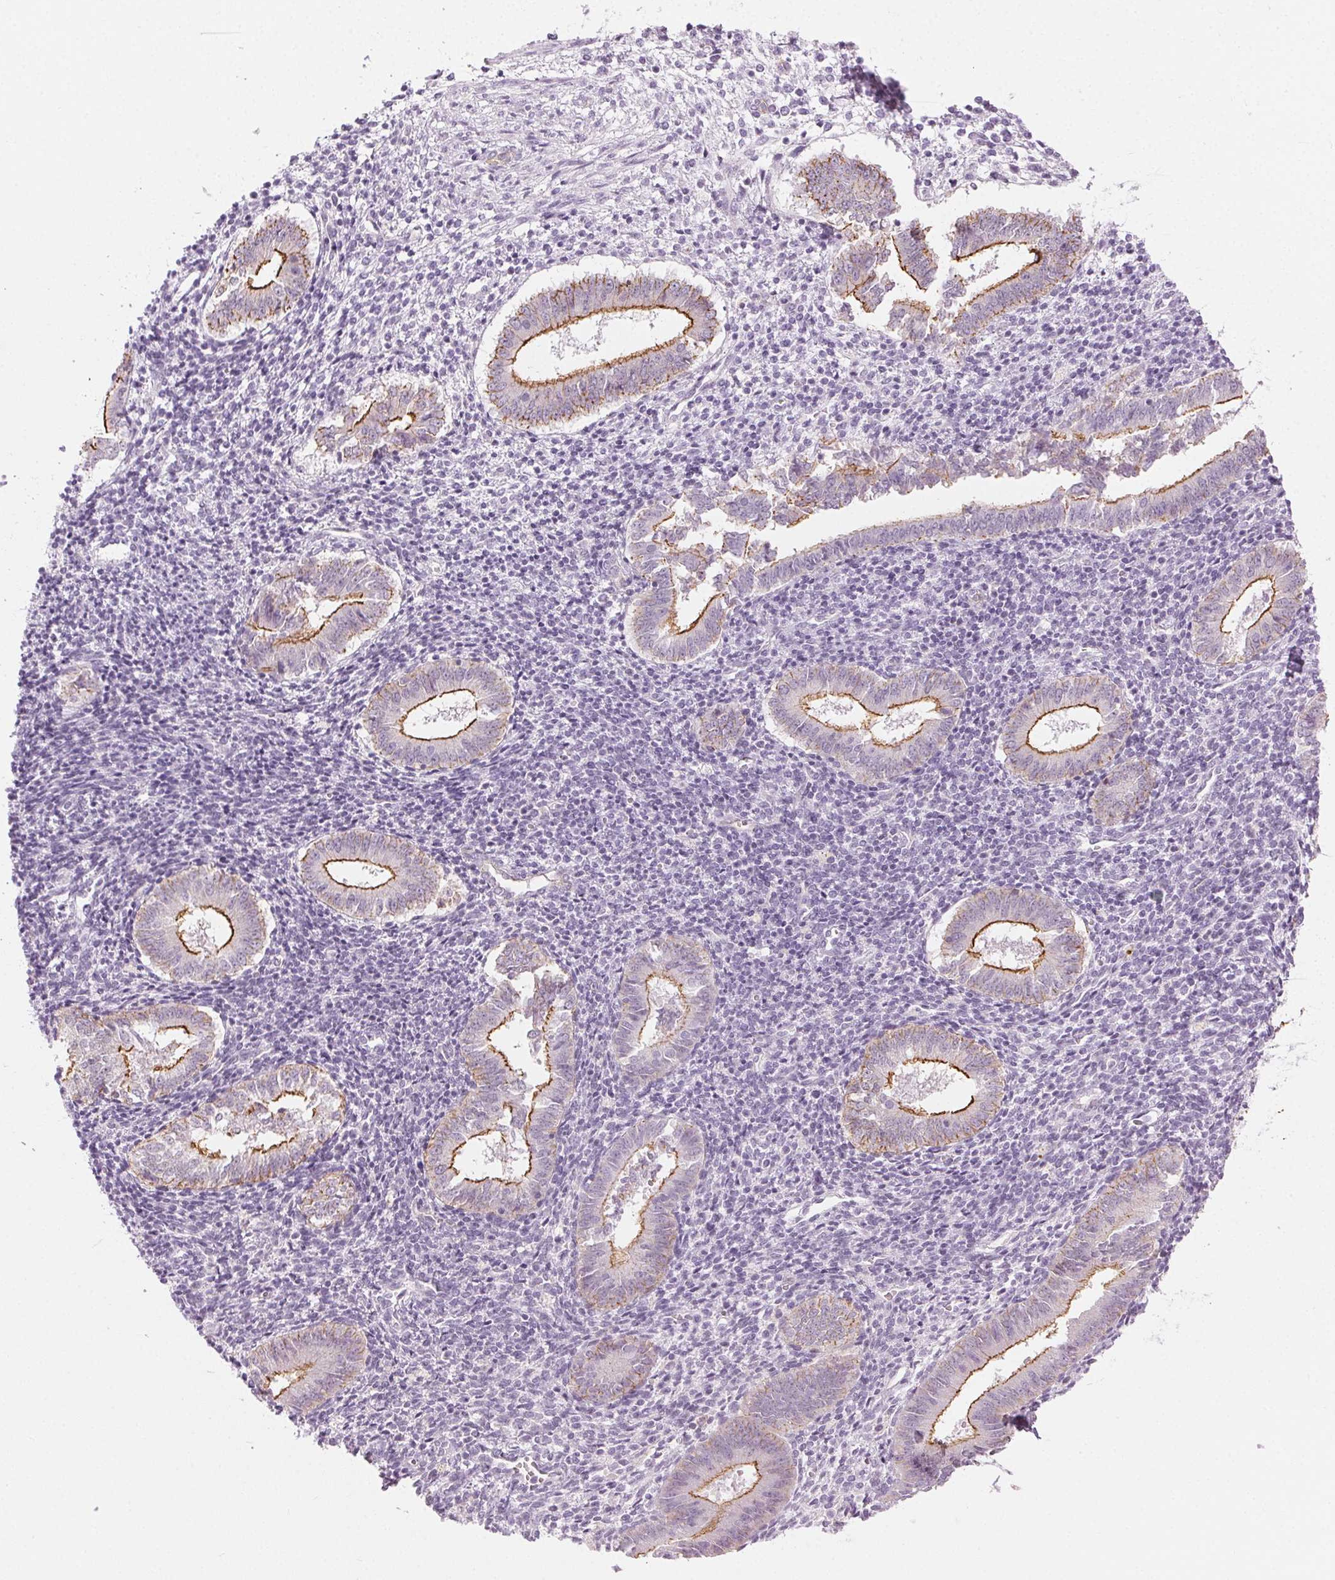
{"staining": {"intensity": "negative", "quantity": "none", "location": "none"}, "tissue": "endometrium", "cell_type": "Cells in endometrial stroma", "image_type": "normal", "snomed": [{"axis": "morphology", "description": "Normal tissue, NOS"}, {"axis": "topography", "description": "Endometrium"}], "caption": "Immunohistochemistry histopathology image of benign endometrium stained for a protein (brown), which displays no expression in cells in endometrial stroma.", "gene": "AIF1L", "patient": {"sex": "female", "age": 25}}